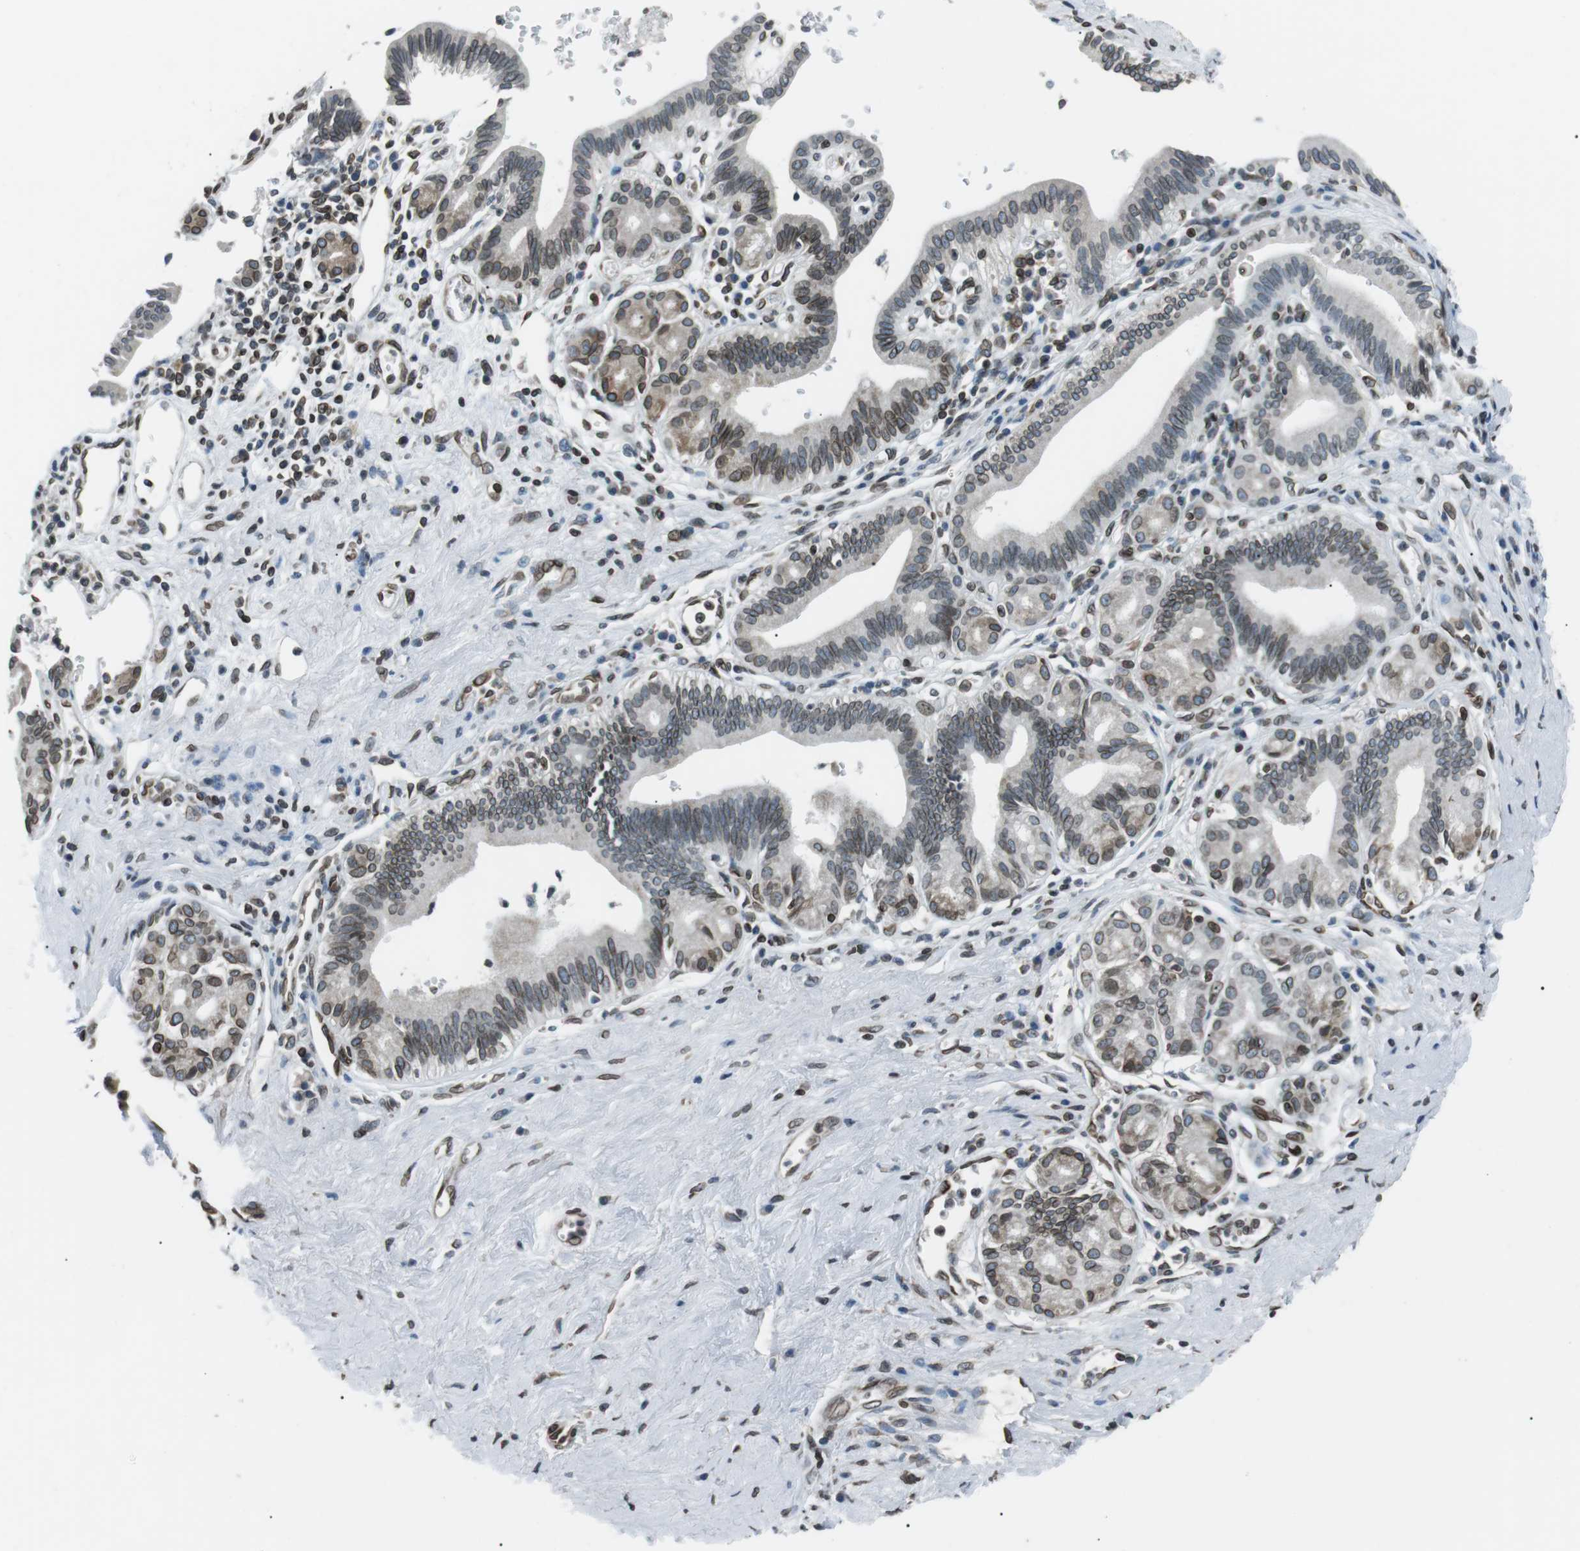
{"staining": {"intensity": "moderate", "quantity": "<25%", "location": "cytoplasmic/membranous,nuclear"}, "tissue": "pancreatic cancer", "cell_type": "Tumor cells", "image_type": "cancer", "snomed": [{"axis": "morphology", "description": "Adenocarcinoma, NOS"}, {"axis": "topography", "description": "Pancreas"}], "caption": "An IHC histopathology image of neoplastic tissue is shown. Protein staining in brown shows moderate cytoplasmic/membranous and nuclear positivity in pancreatic cancer (adenocarcinoma) within tumor cells.", "gene": "TMX4", "patient": {"sex": "female", "age": 73}}